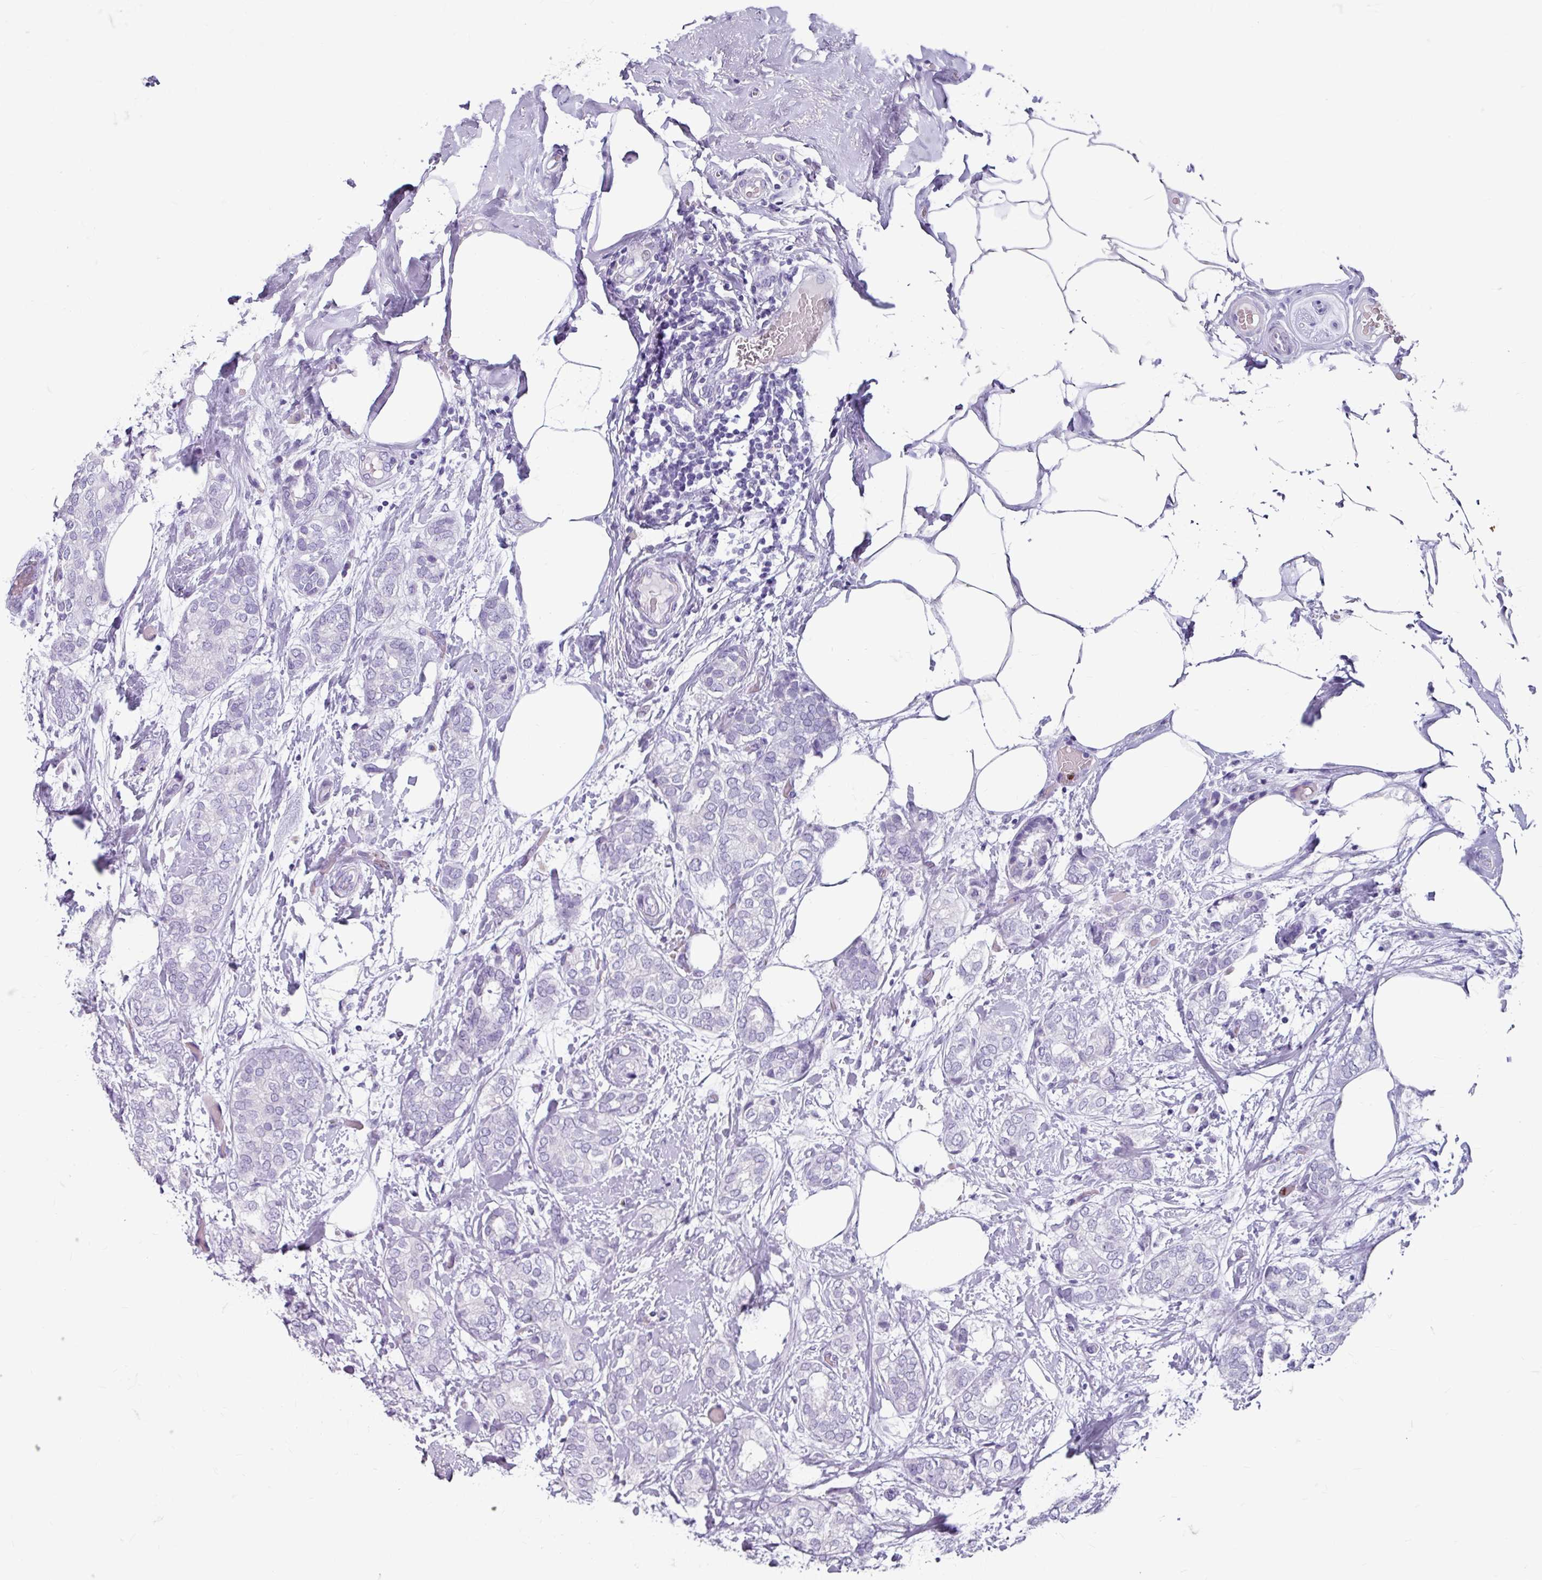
{"staining": {"intensity": "negative", "quantity": "none", "location": "none"}, "tissue": "breast cancer", "cell_type": "Tumor cells", "image_type": "cancer", "snomed": [{"axis": "morphology", "description": "Duct carcinoma"}, {"axis": "topography", "description": "Breast"}], "caption": "Intraductal carcinoma (breast) stained for a protein using immunohistochemistry shows no staining tumor cells.", "gene": "ANKRD1", "patient": {"sex": "female", "age": 73}}